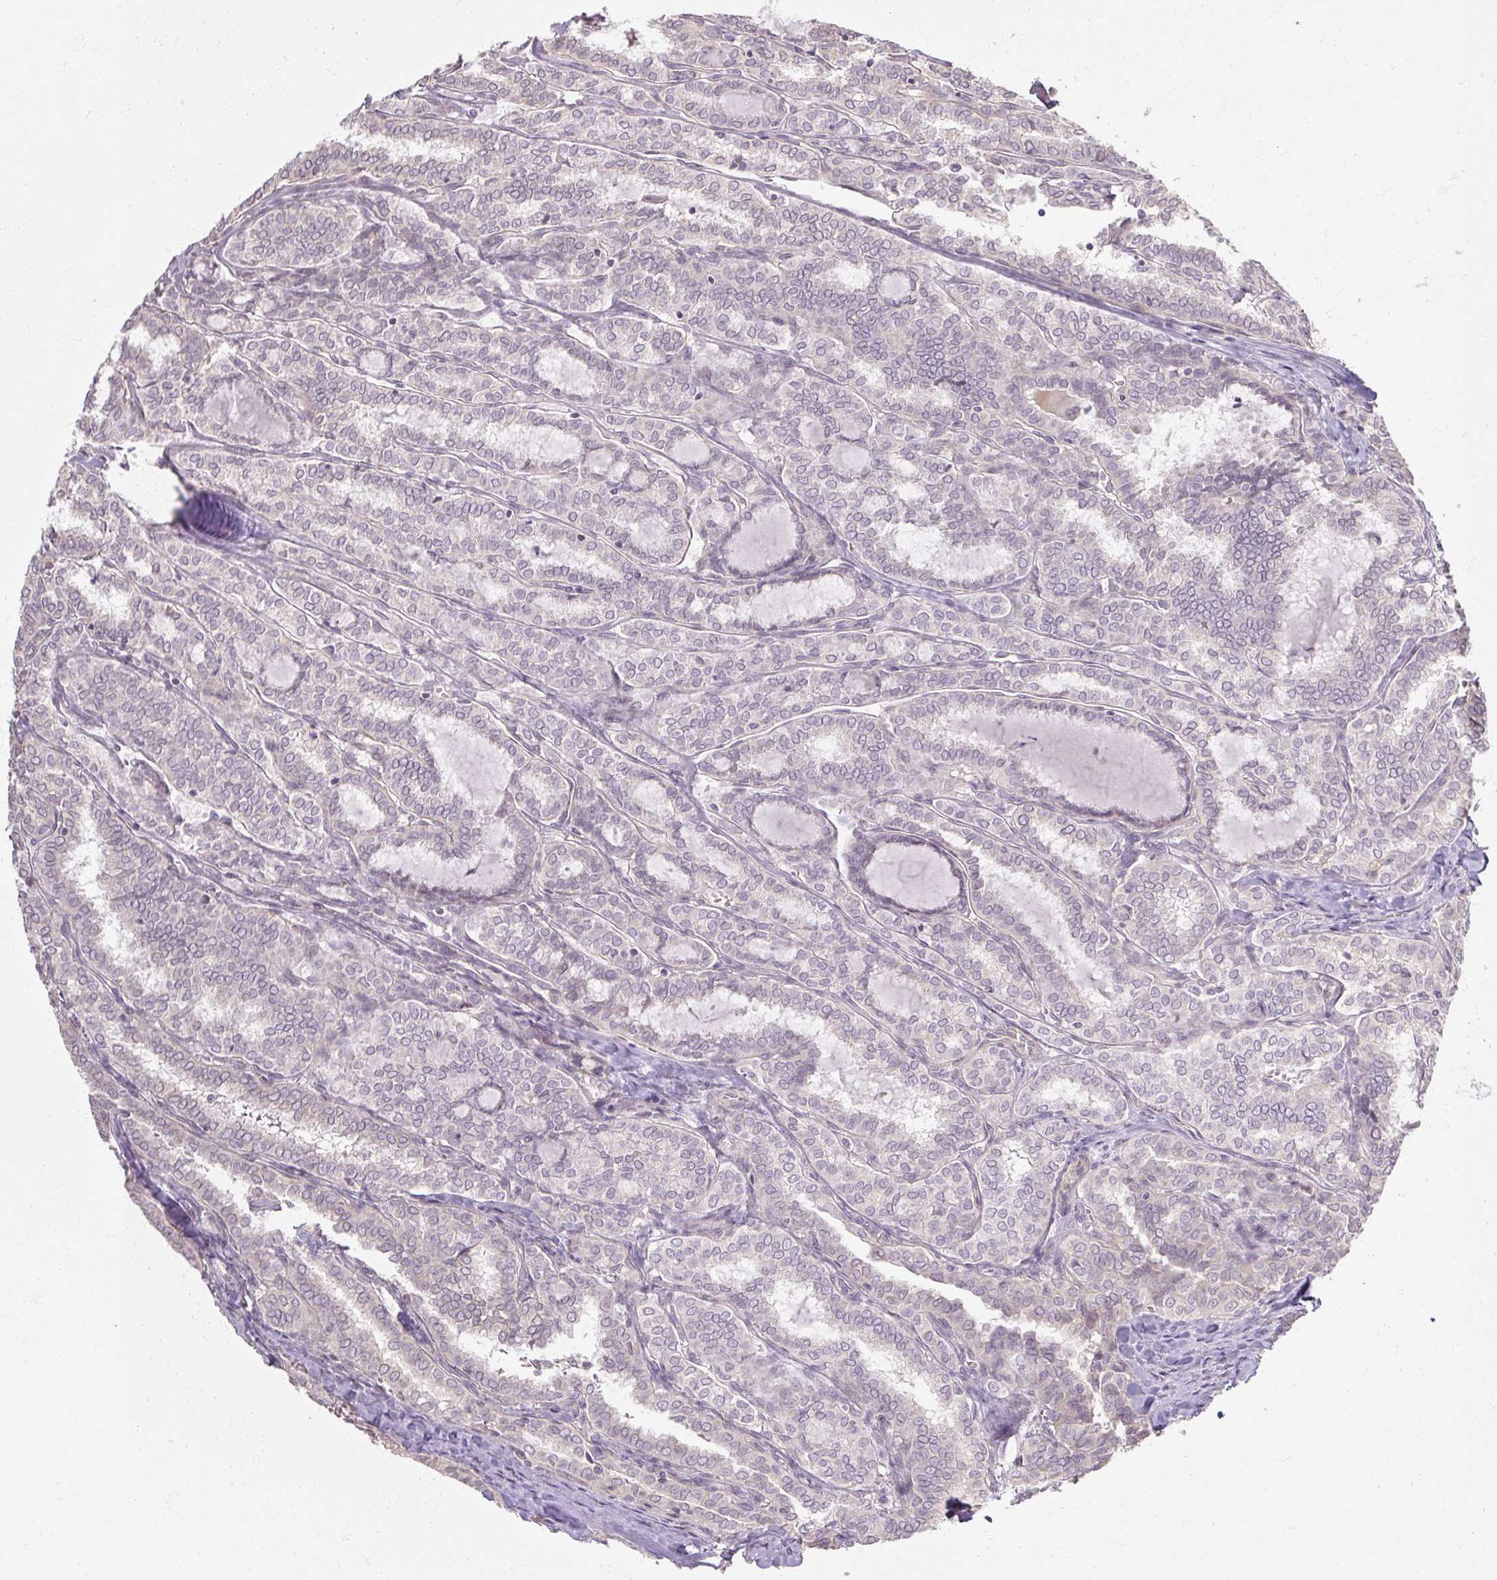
{"staining": {"intensity": "negative", "quantity": "none", "location": "none"}, "tissue": "thyroid cancer", "cell_type": "Tumor cells", "image_type": "cancer", "snomed": [{"axis": "morphology", "description": "Papillary adenocarcinoma, NOS"}, {"axis": "topography", "description": "Thyroid gland"}], "caption": "DAB (3,3'-diaminobenzidine) immunohistochemical staining of human papillary adenocarcinoma (thyroid) shows no significant expression in tumor cells.", "gene": "RB1CC1", "patient": {"sex": "female", "age": 30}}